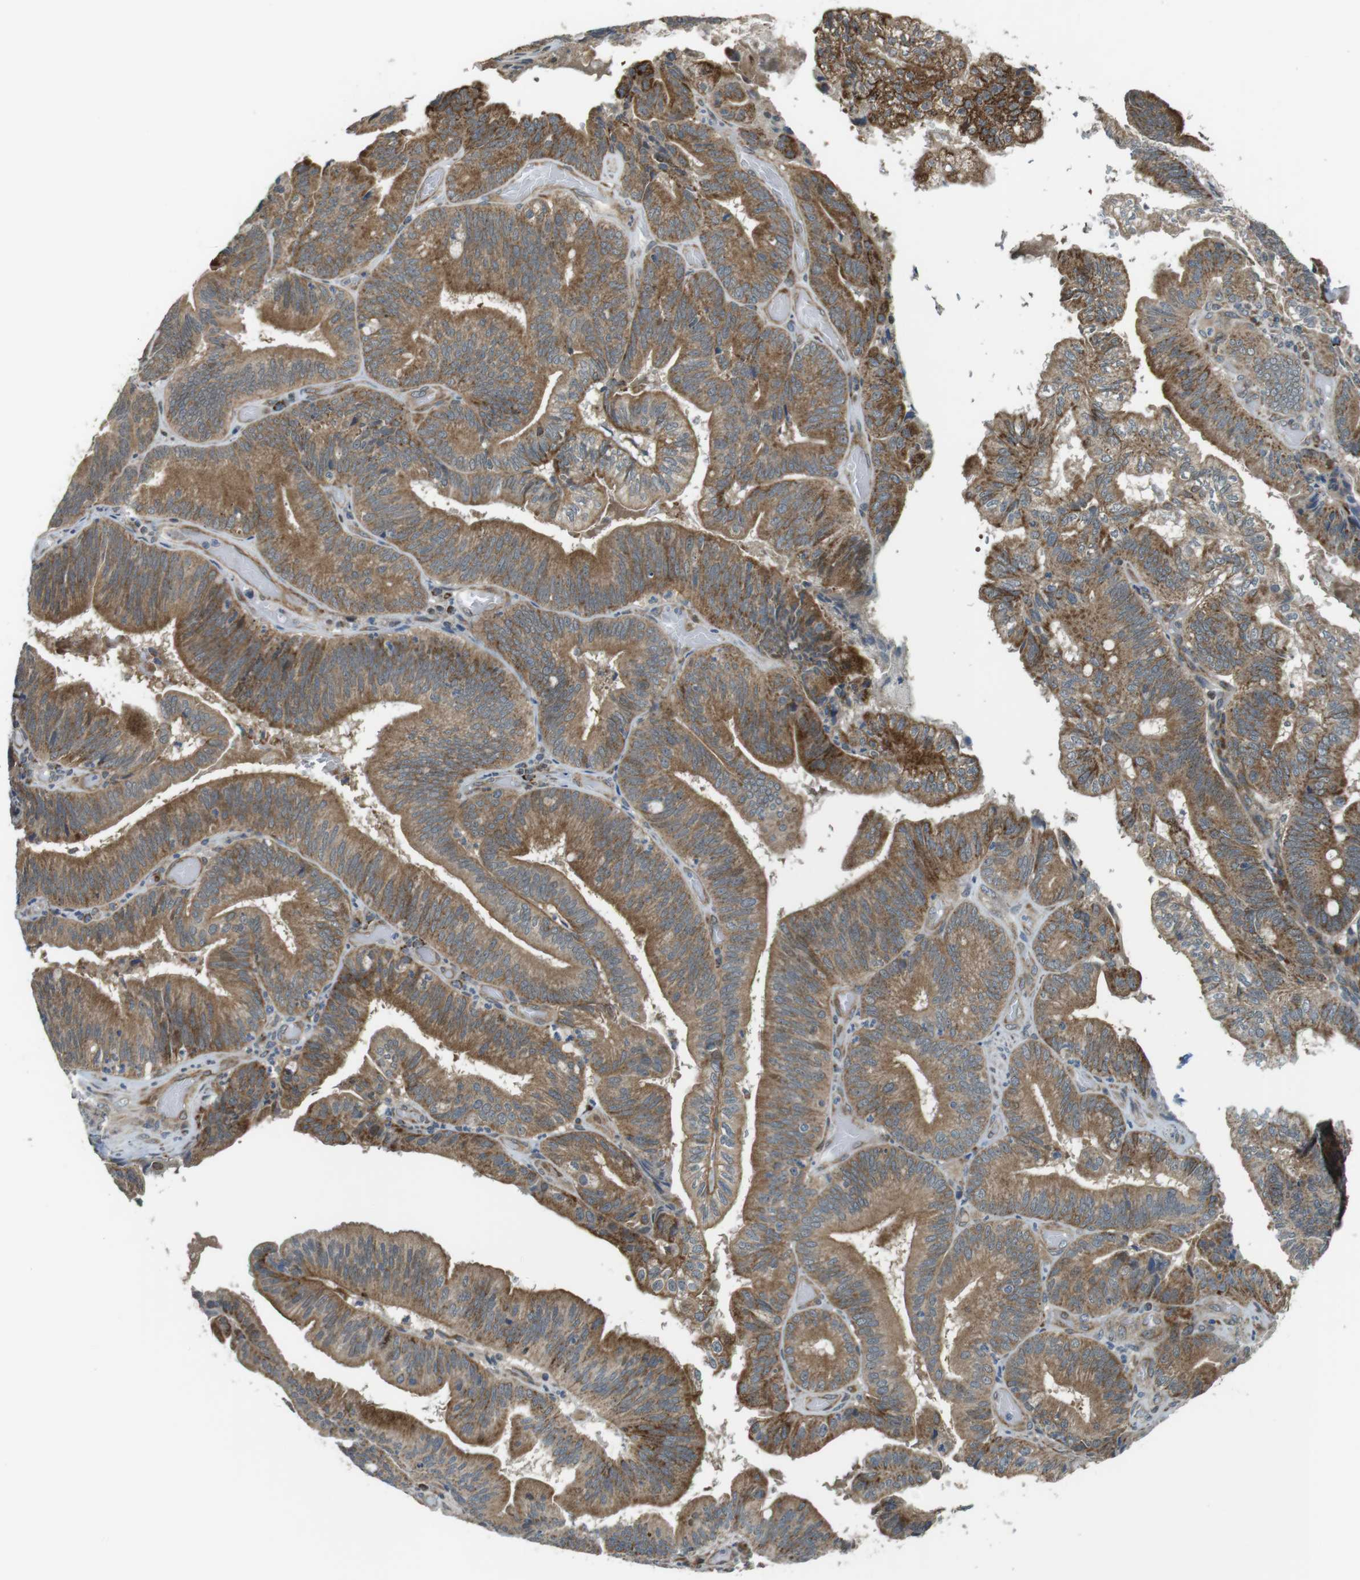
{"staining": {"intensity": "moderate", "quantity": ">75%", "location": "cytoplasmic/membranous"}, "tissue": "pancreatic cancer", "cell_type": "Tumor cells", "image_type": "cancer", "snomed": [{"axis": "morphology", "description": "Adenocarcinoma, NOS"}, {"axis": "topography", "description": "Pancreas"}], "caption": "Immunohistochemistry micrograph of neoplastic tissue: pancreatic adenocarcinoma stained using immunohistochemistry exhibits medium levels of moderate protein expression localized specifically in the cytoplasmic/membranous of tumor cells, appearing as a cytoplasmic/membranous brown color.", "gene": "IFFO2", "patient": {"sex": "male", "age": 82}}